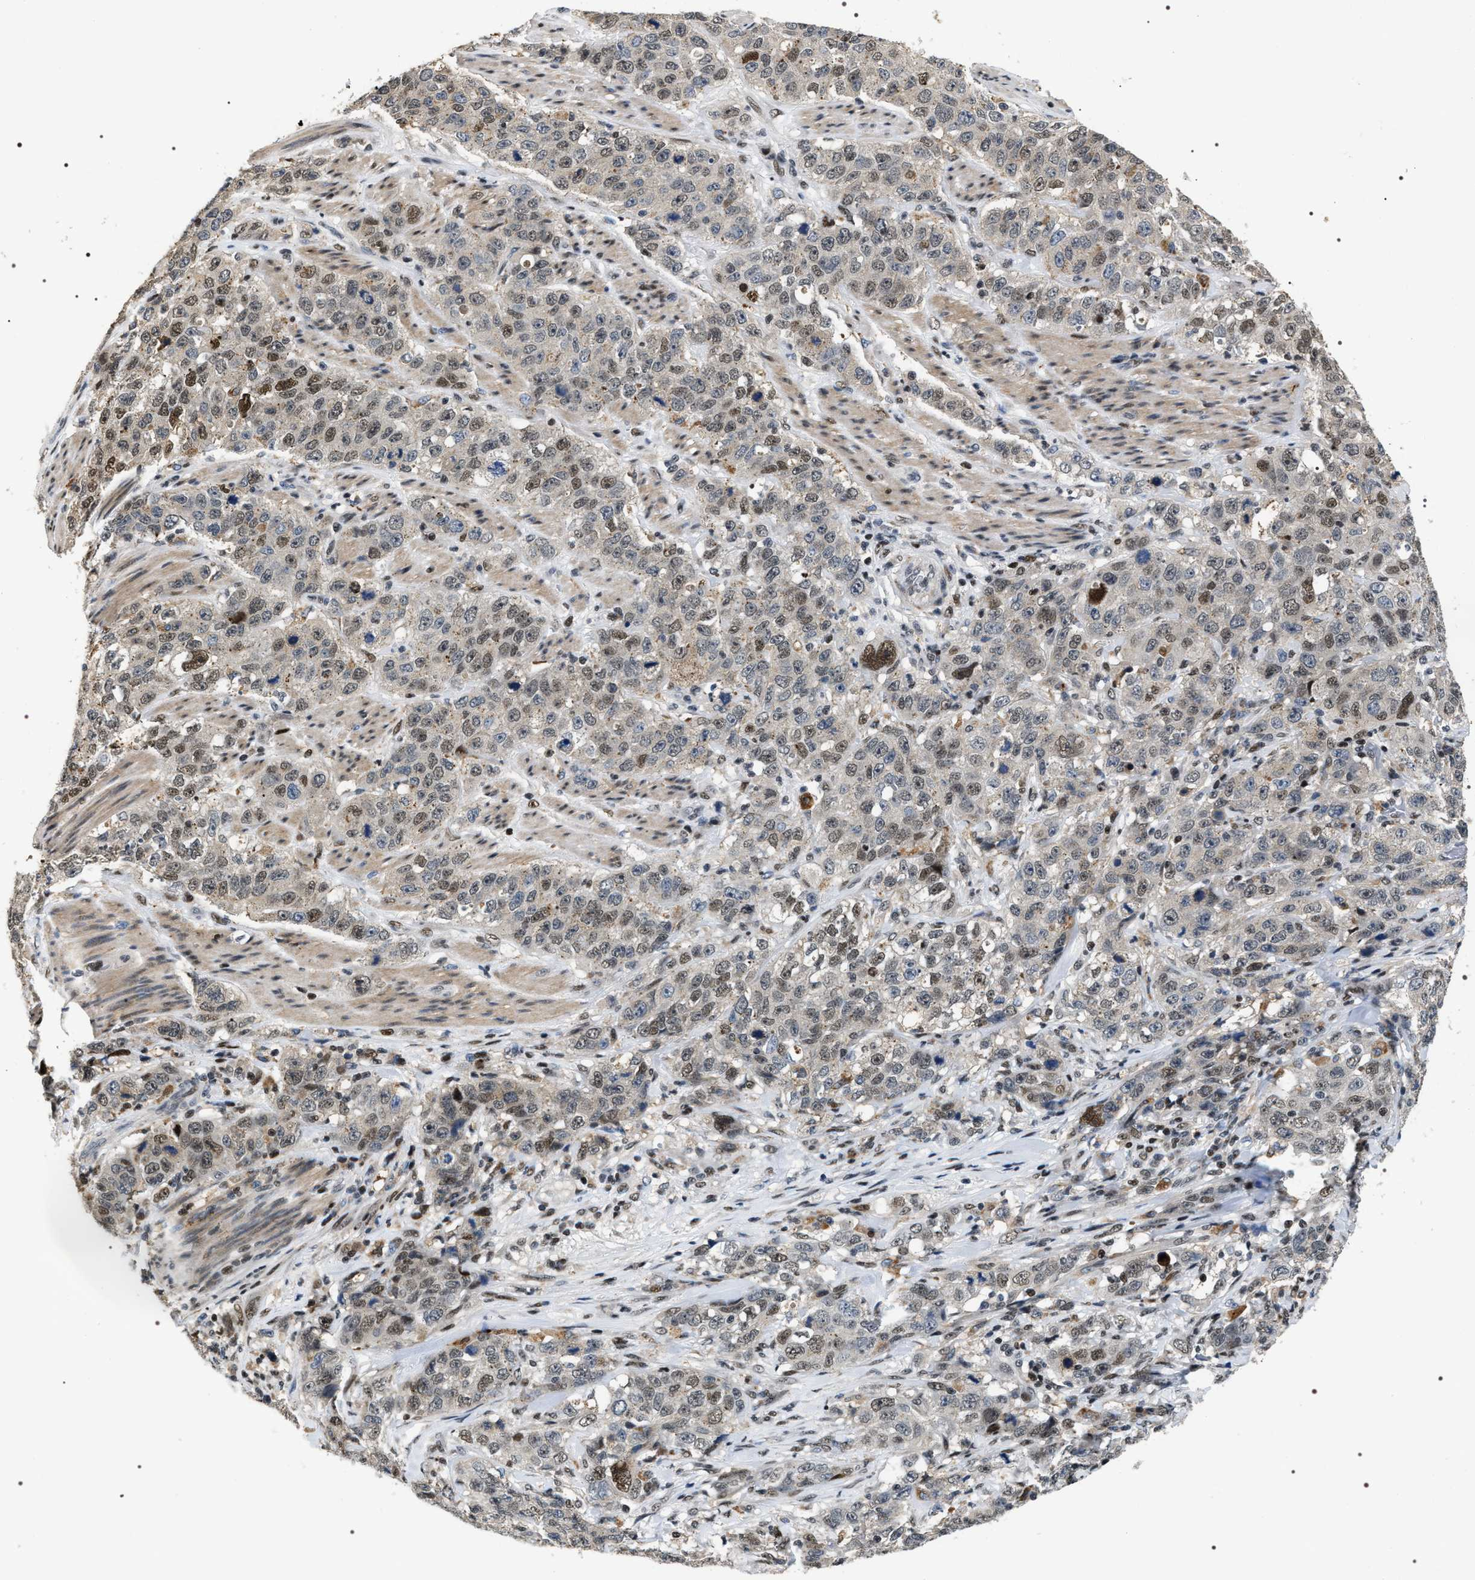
{"staining": {"intensity": "moderate", "quantity": "25%-75%", "location": "nuclear"}, "tissue": "stomach cancer", "cell_type": "Tumor cells", "image_type": "cancer", "snomed": [{"axis": "morphology", "description": "Adenocarcinoma, NOS"}, {"axis": "topography", "description": "Stomach"}], "caption": "Immunohistochemistry (IHC) staining of stomach cancer, which exhibits medium levels of moderate nuclear staining in approximately 25%-75% of tumor cells indicating moderate nuclear protein positivity. The staining was performed using DAB (brown) for protein detection and nuclei were counterstained in hematoxylin (blue).", "gene": "C7orf25", "patient": {"sex": "male", "age": 48}}